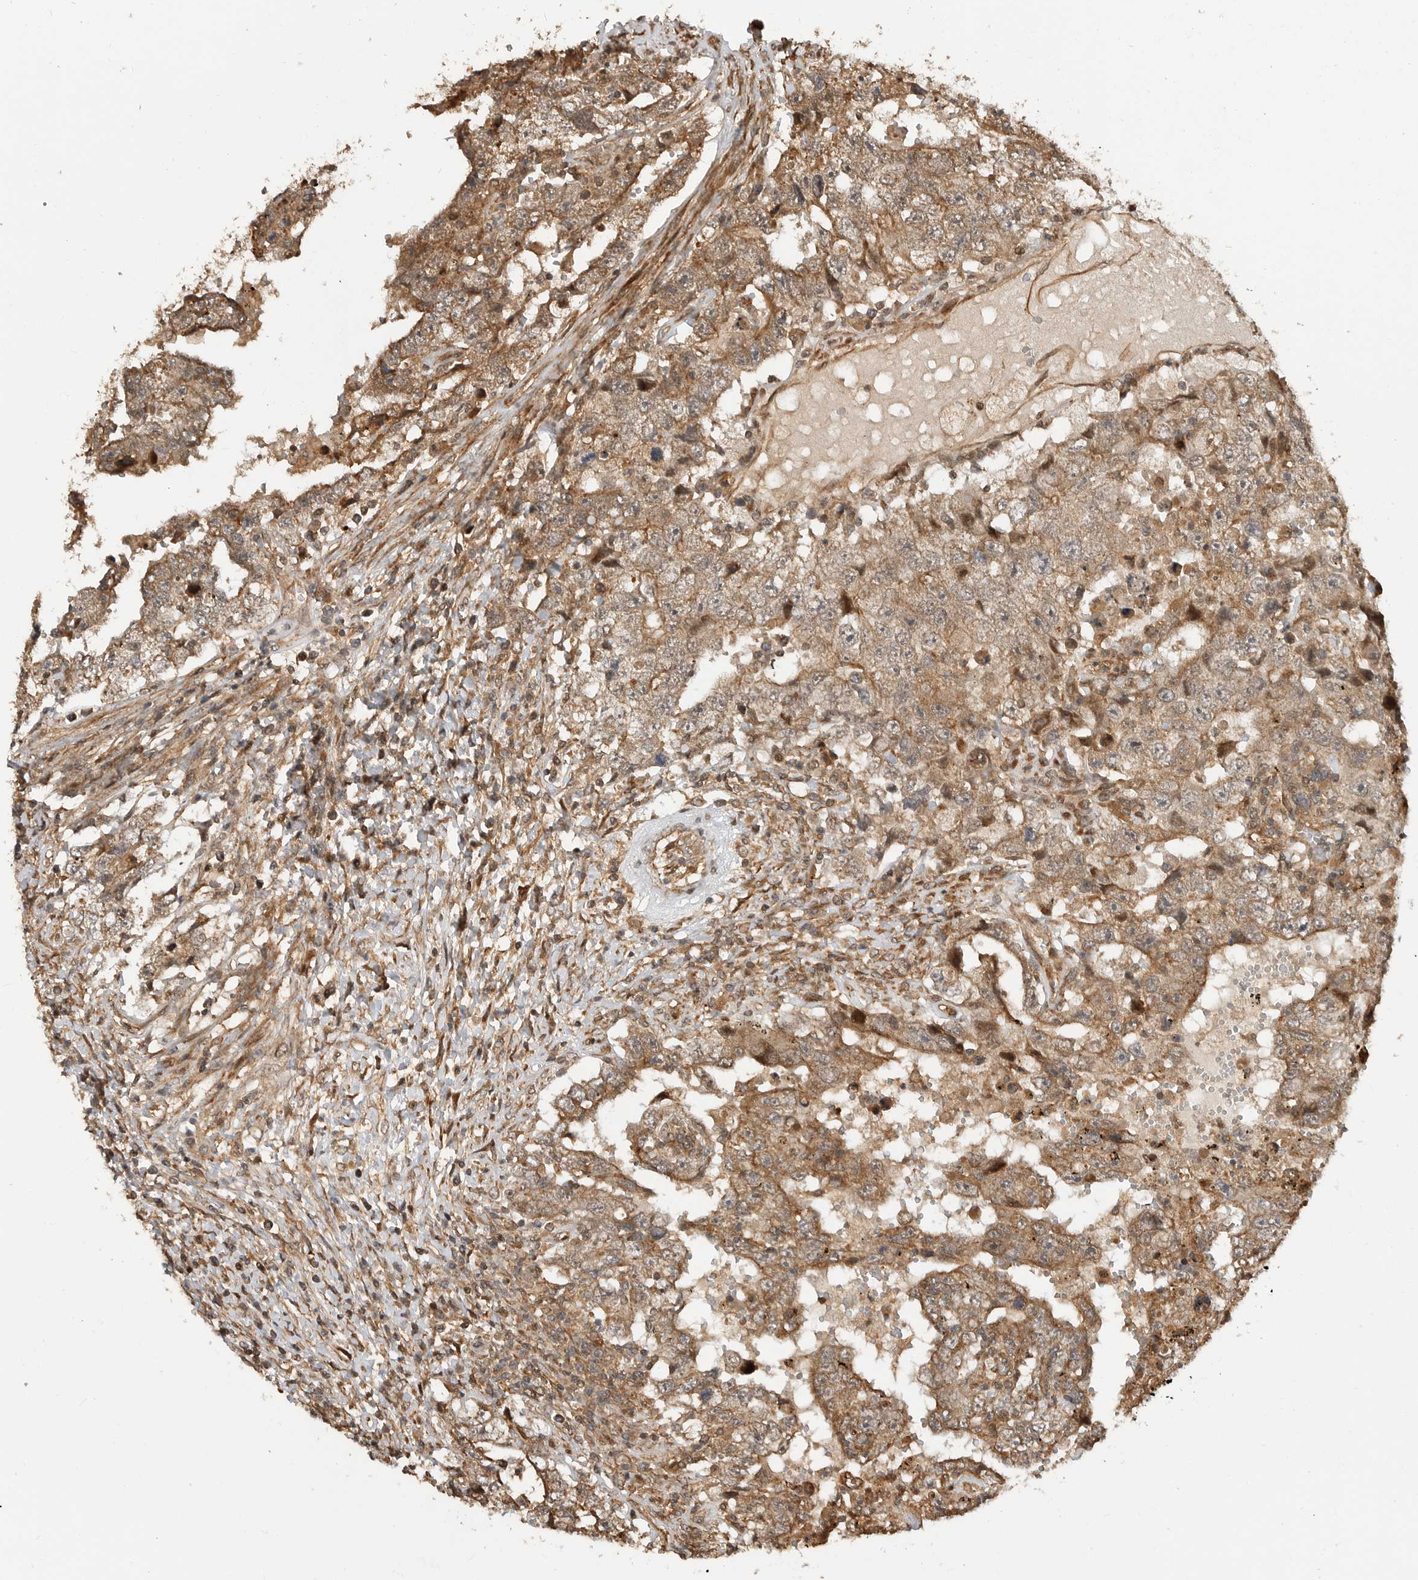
{"staining": {"intensity": "moderate", "quantity": ">75%", "location": "cytoplasmic/membranous"}, "tissue": "testis cancer", "cell_type": "Tumor cells", "image_type": "cancer", "snomed": [{"axis": "morphology", "description": "Carcinoma, Embryonal, NOS"}, {"axis": "topography", "description": "Testis"}], "caption": "Testis embryonal carcinoma was stained to show a protein in brown. There is medium levels of moderate cytoplasmic/membranous staining in approximately >75% of tumor cells. (Brightfield microscopy of DAB IHC at high magnification).", "gene": "ADPRS", "patient": {"sex": "male", "age": 26}}